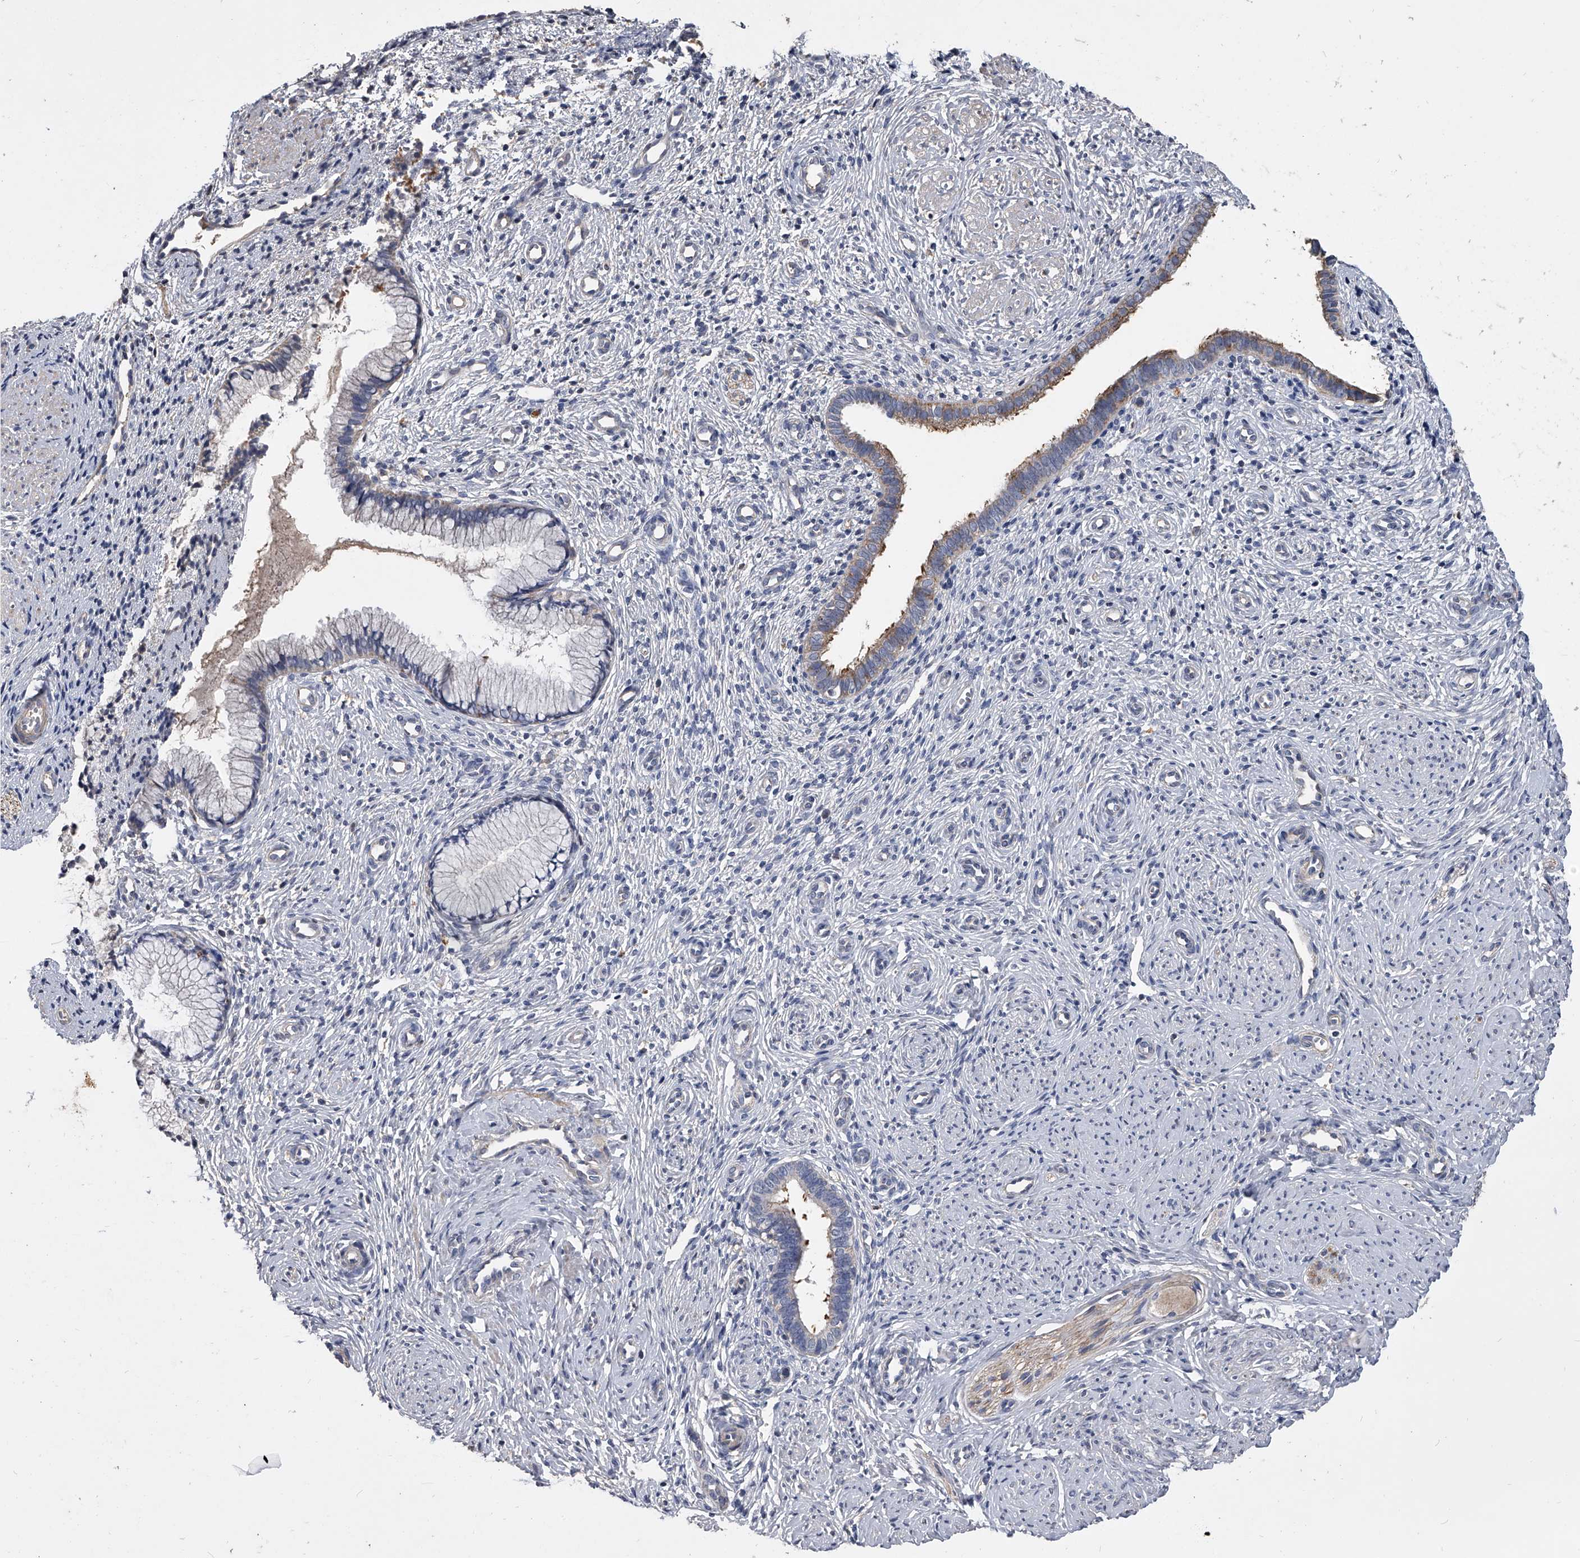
{"staining": {"intensity": "moderate", "quantity": "<25%", "location": "cytoplasmic/membranous"}, "tissue": "cervix", "cell_type": "Glandular cells", "image_type": "normal", "snomed": [{"axis": "morphology", "description": "Normal tissue, NOS"}, {"axis": "topography", "description": "Cervix"}], "caption": "Moderate cytoplasmic/membranous expression for a protein is seen in about <25% of glandular cells of benign cervix using immunohistochemistry (IHC).", "gene": "NRP1", "patient": {"sex": "female", "age": 27}}